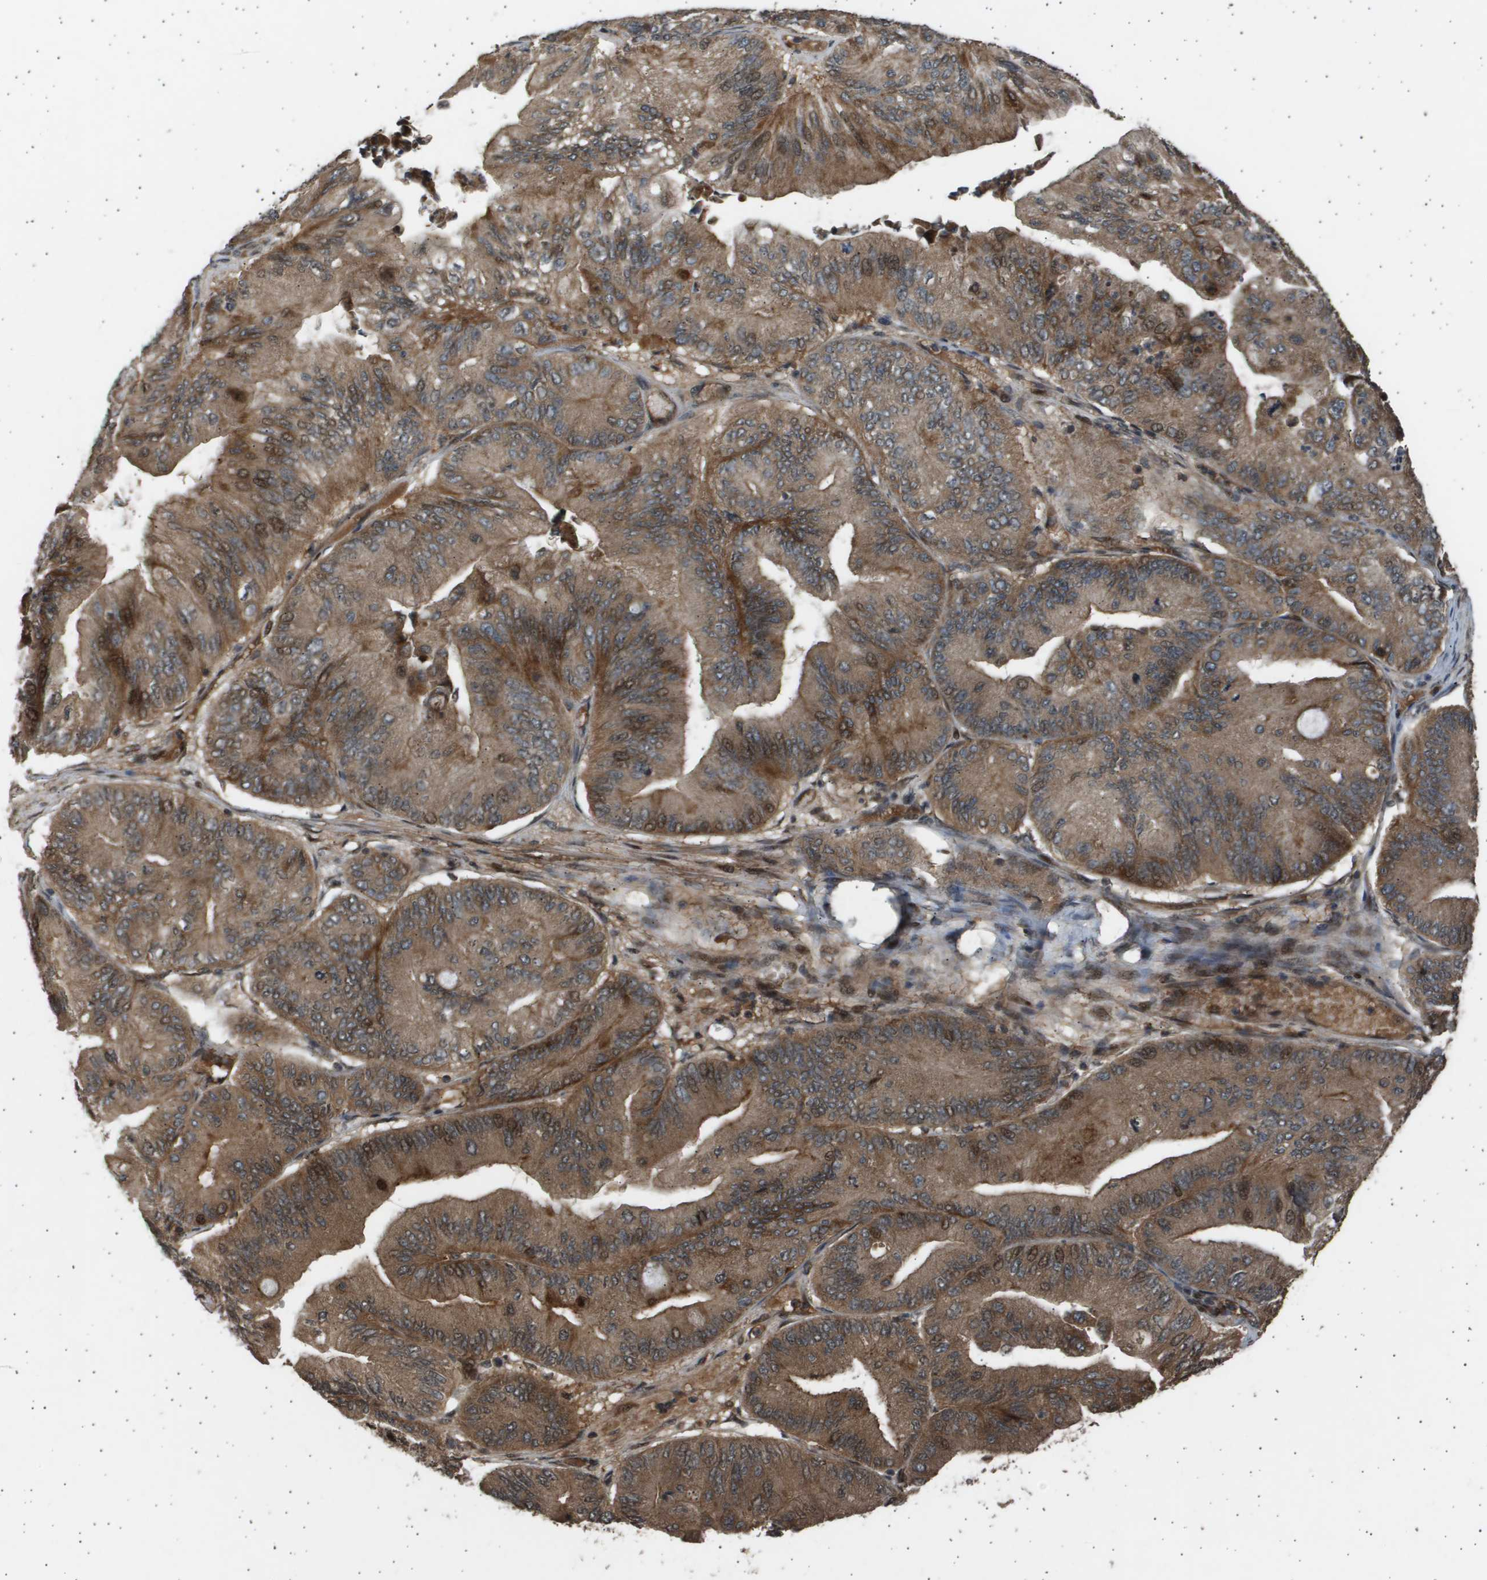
{"staining": {"intensity": "moderate", "quantity": ">75%", "location": "cytoplasmic/membranous,nuclear"}, "tissue": "ovarian cancer", "cell_type": "Tumor cells", "image_type": "cancer", "snomed": [{"axis": "morphology", "description": "Cystadenocarcinoma, mucinous, NOS"}, {"axis": "topography", "description": "Ovary"}], "caption": "Immunohistochemical staining of mucinous cystadenocarcinoma (ovarian) shows medium levels of moderate cytoplasmic/membranous and nuclear protein staining in approximately >75% of tumor cells.", "gene": "TNRC6A", "patient": {"sex": "female", "age": 61}}